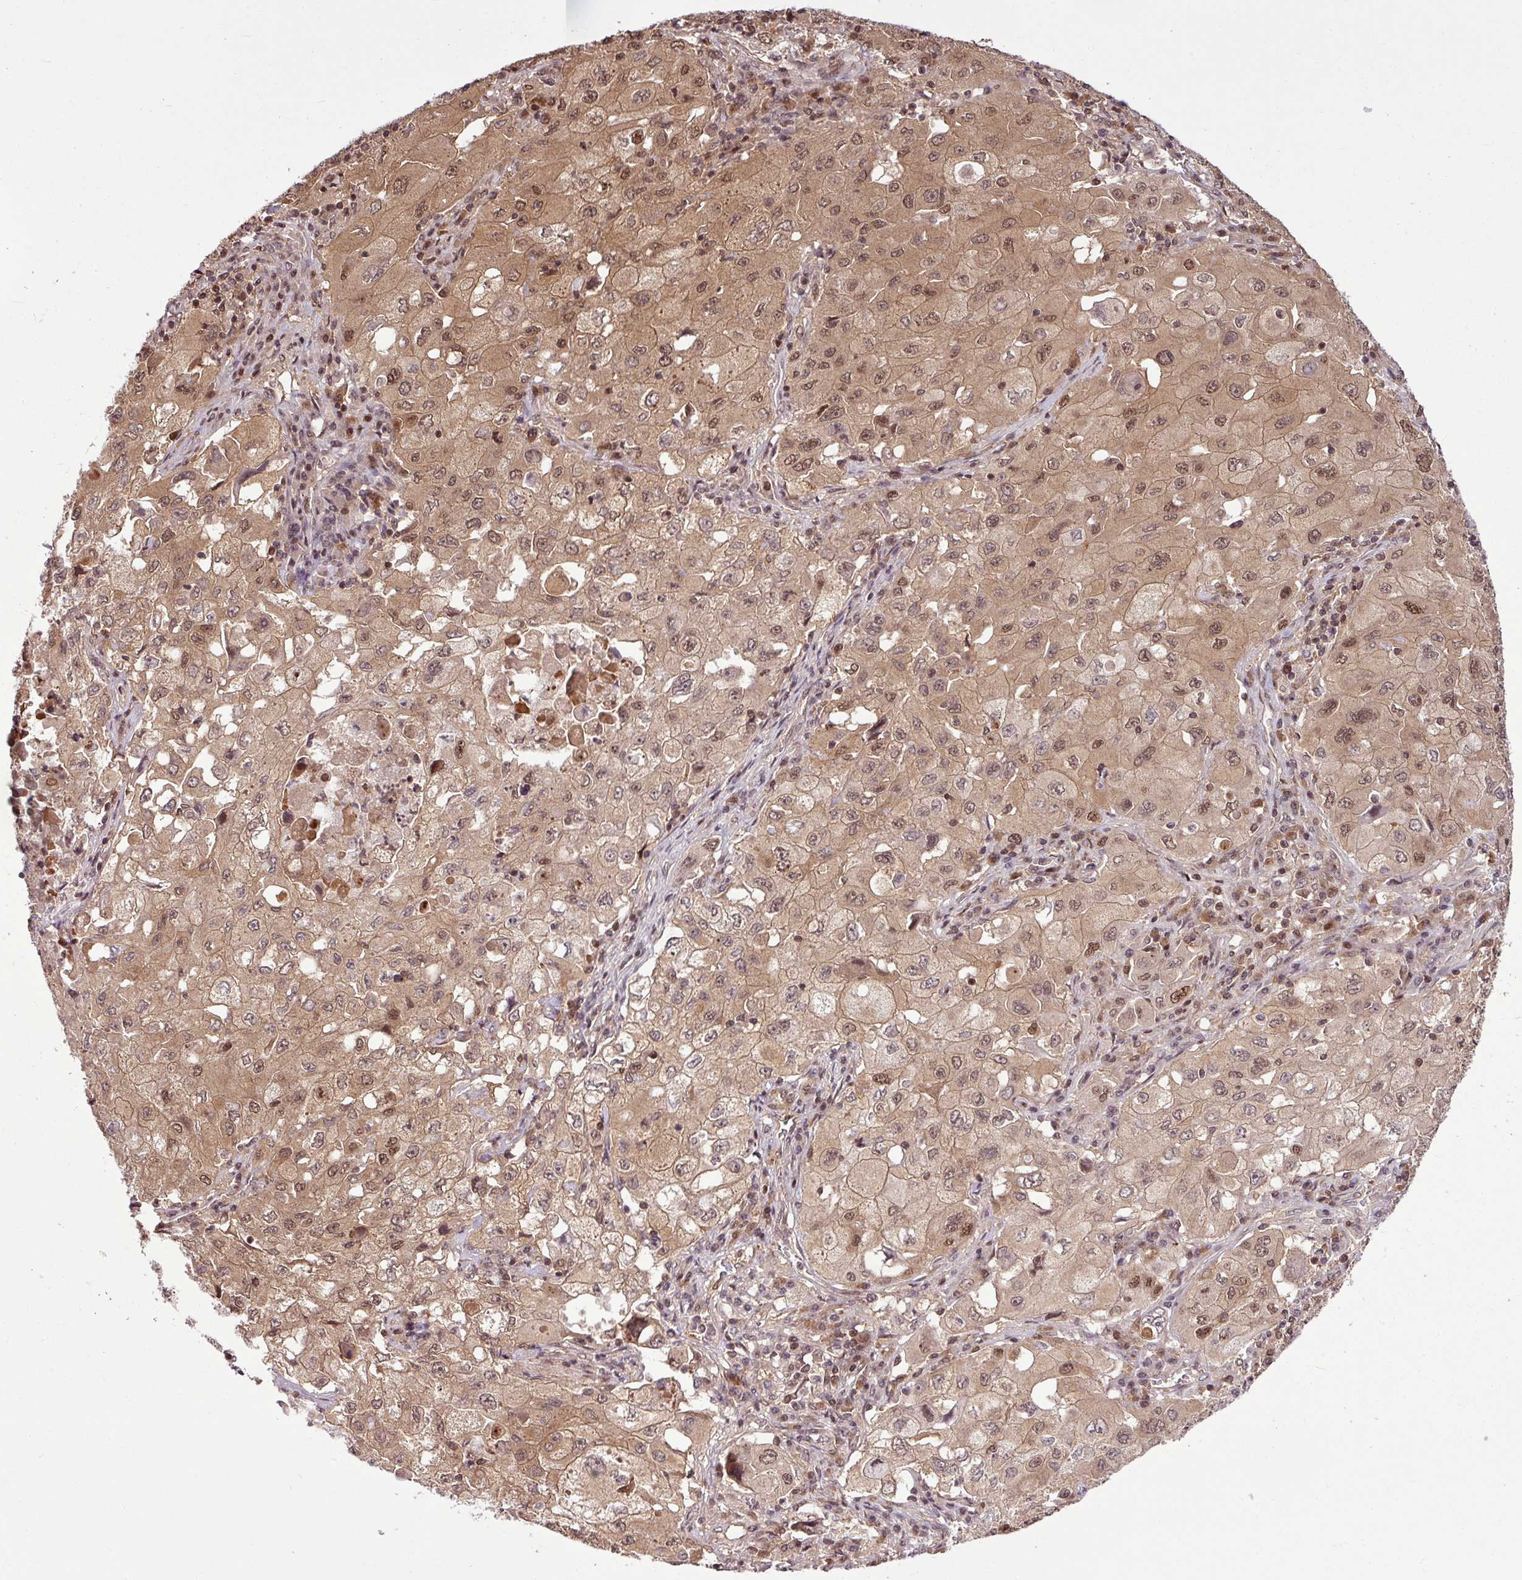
{"staining": {"intensity": "moderate", "quantity": ">75%", "location": "cytoplasmic/membranous,nuclear"}, "tissue": "lung cancer", "cell_type": "Tumor cells", "image_type": "cancer", "snomed": [{"axis": "morphology", "description": "Squamous cell carcinoma, NOS"}, {"axis": "topography", "description": "Lung"}], "caption": "Lung cancer tissue displays moderate cytoplasmic/membranous and nuclear expression in approximately >75% of tumor cells", "gene": "ITPKC", "patient": {"sex": "male", "age": 63}}